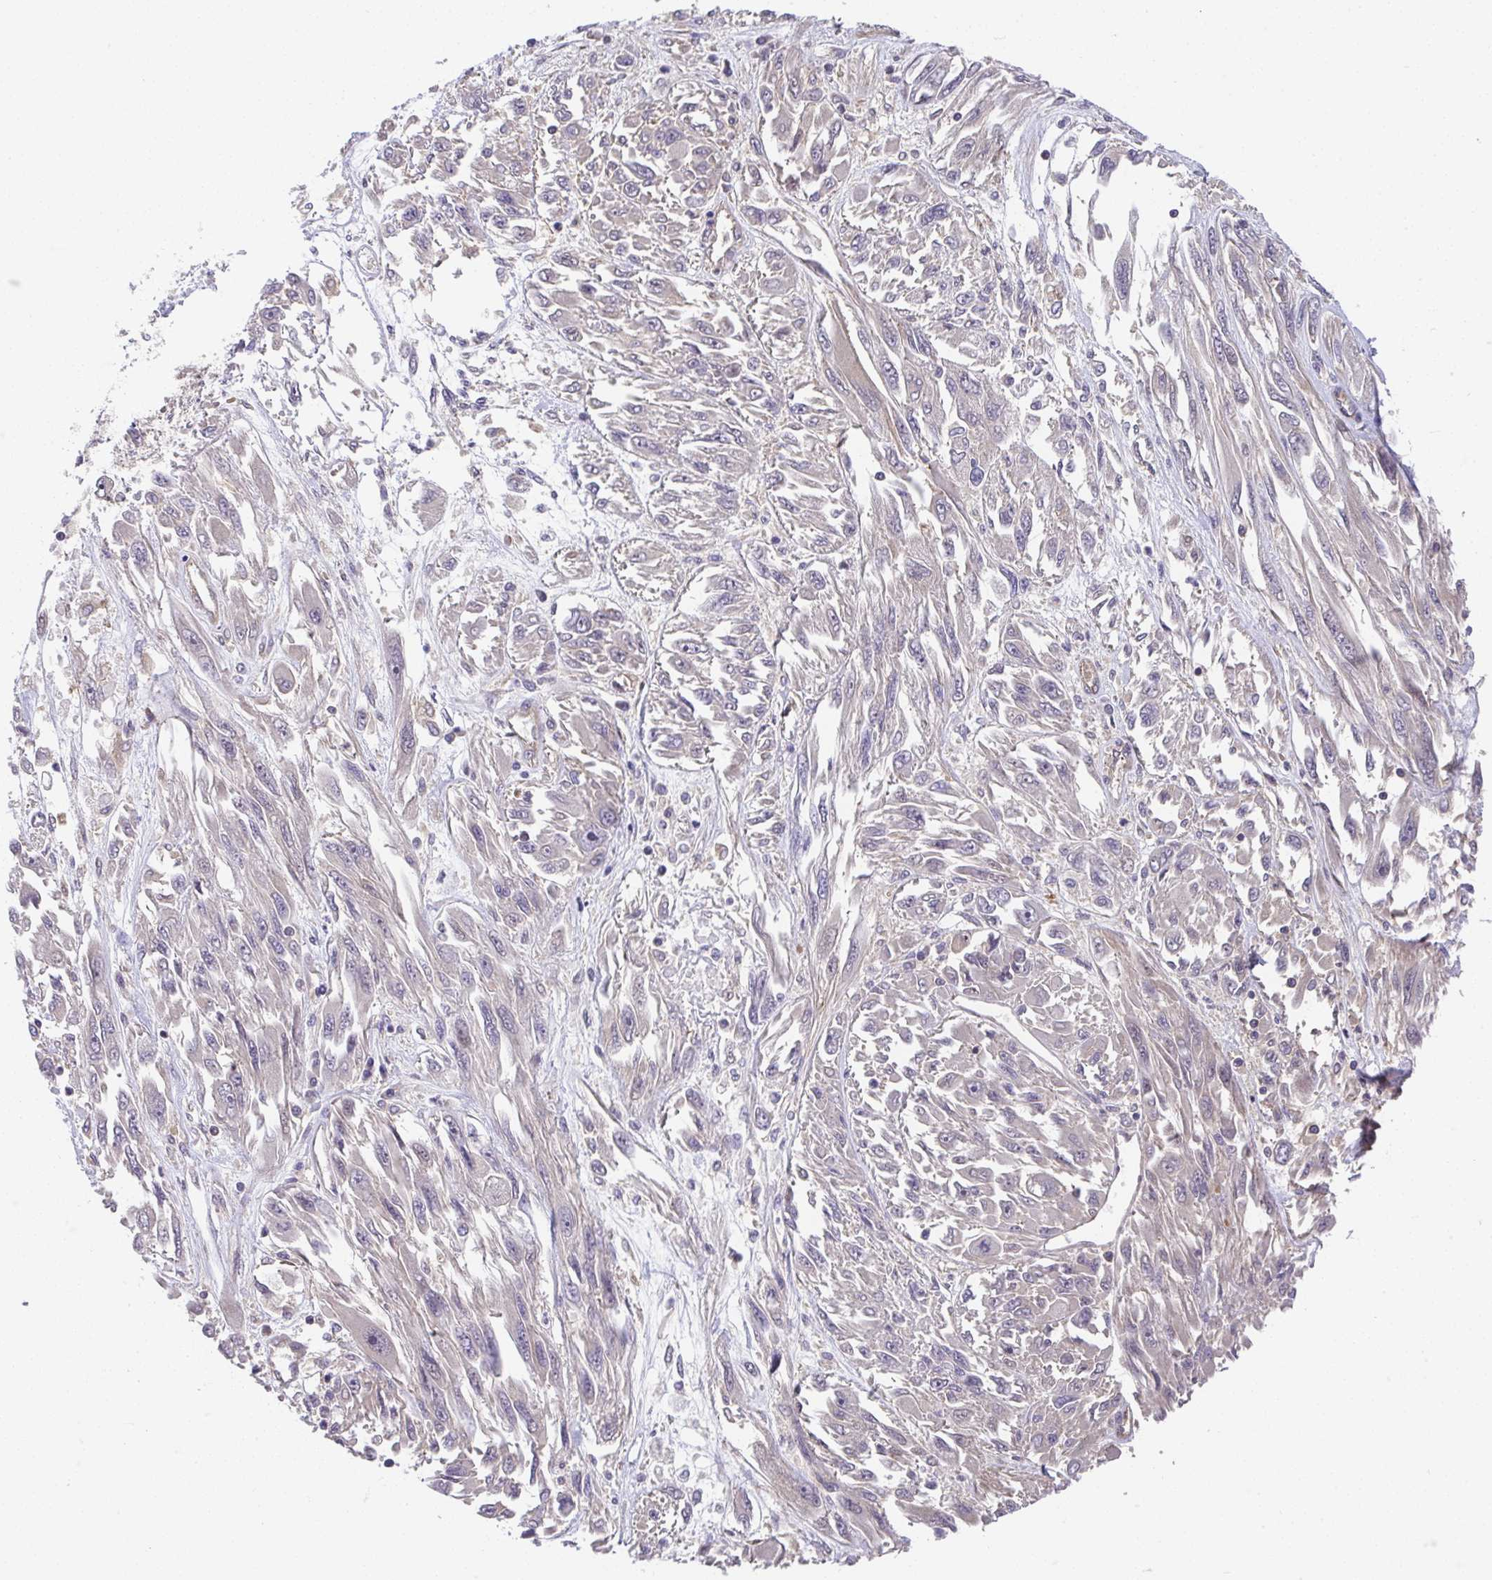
{"staining": {"intensity": "negative", "quantity": "none", "location": "none"}, "tissue": "melanoma", "cell_type": "Tumor cells", "image_type": "cancer", "snomed": [{"axis": "morphology", "description": "Malignant melanoma, NOS"}, {"axis": "topography", "description": "Skin"}], "caption": "Melanoma was stained to show a protein in brown. There is no significant positivity in tumor cells.", "gene": "ZNF696", "patient": {"sex": "female", "age": 91}}